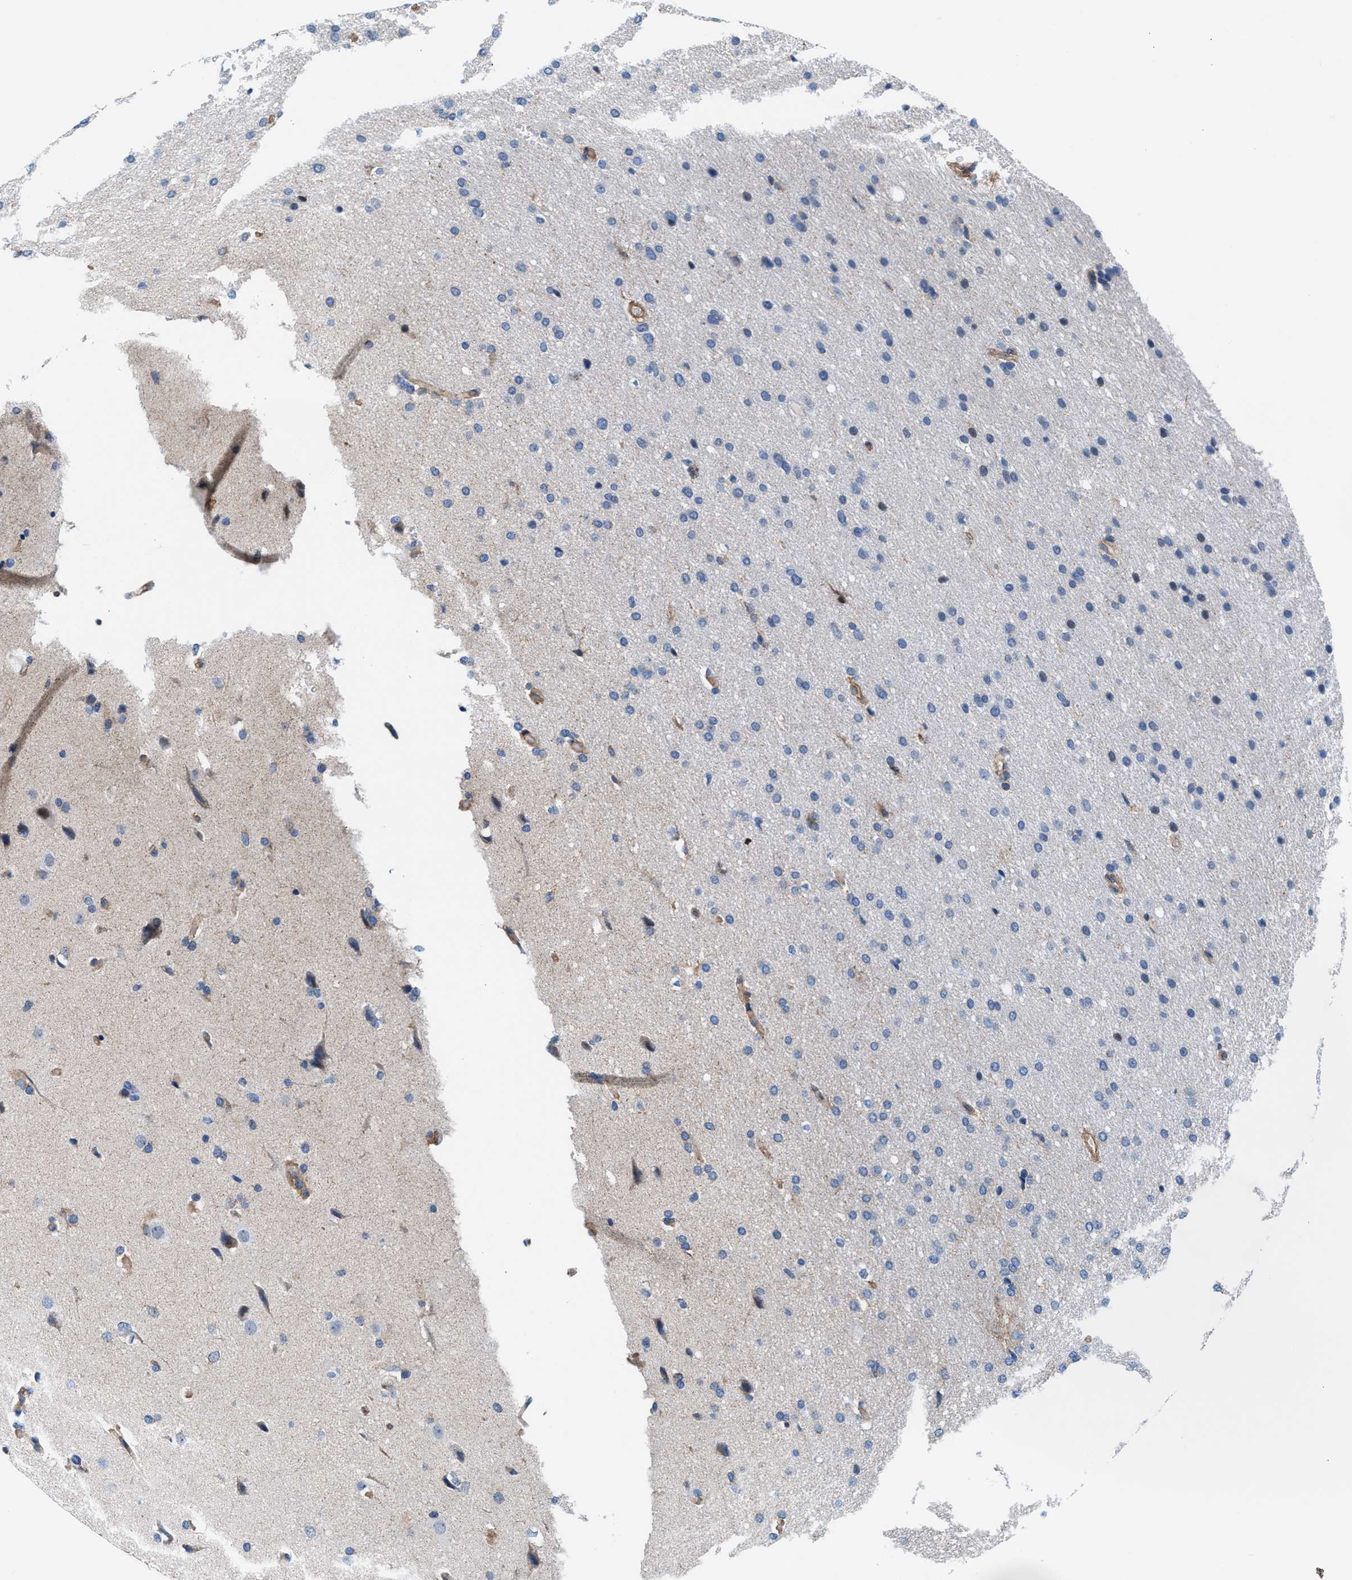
{"staining": {"intensity": "negative", "quantity": "none", "location": "none"}, "tissue": "glioma", "cell_type": "Tumor cells", "image_type": "cancer", "snomed": [{"axis": "morphology", "description": "Glioma, malignant, Low grade"}, {"axis": "topography", "description": "Brain"}], "caption": "This histopathology image is of malignant low-grade glioma stained with IHC to label a protein in brown with the nuclei are counter-stained blue. There is no staining in tumor cells.", "gene": "NKTR", "patient": {"sex": "female", "age": 37}}